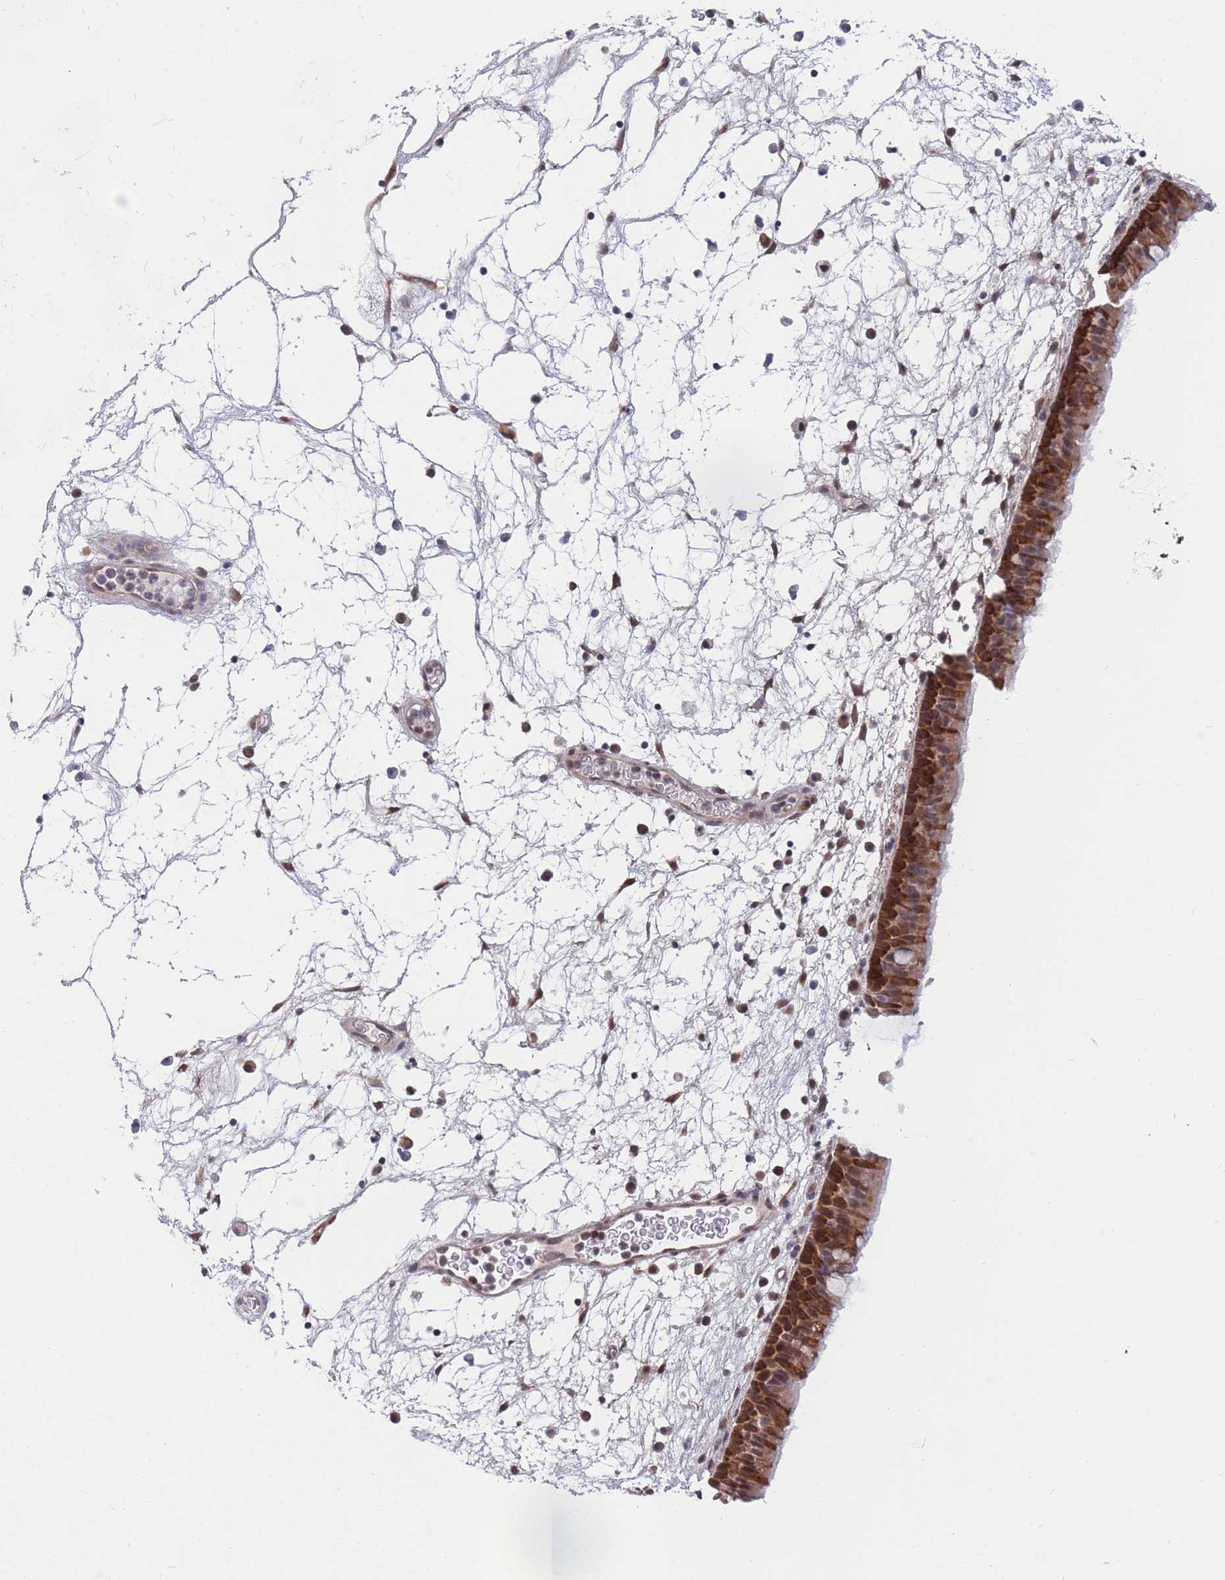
{"staining": {"intensity": "moderate", "quantity": ">75%", "location": "cytoplasmic/membranous,nuclear"}, "tissue": "nasopharynx", "cell_type": "Respiratory epithelial cells", "image_type": "normal", "snomed": [{"axis": "morphology", "description": "Normal tissue, NOS"}, {"axis": "morphology", "description": "Inflammation, NOS"}, {"axis": "morphology", "description": "Malignant melanoma, Metastatic site"}, {"axis": "topography", "description": "Nasopharynx"}], "caption": "The photomicrograph exhibits staining of normal nasopharynx, revealing moderate cytoplasmic/membranous,nuclear protein staining (brown color) within respiratory epithelial cells.", "gene": "BCL9L", "patient": {"sex": "male", "age": 70}}